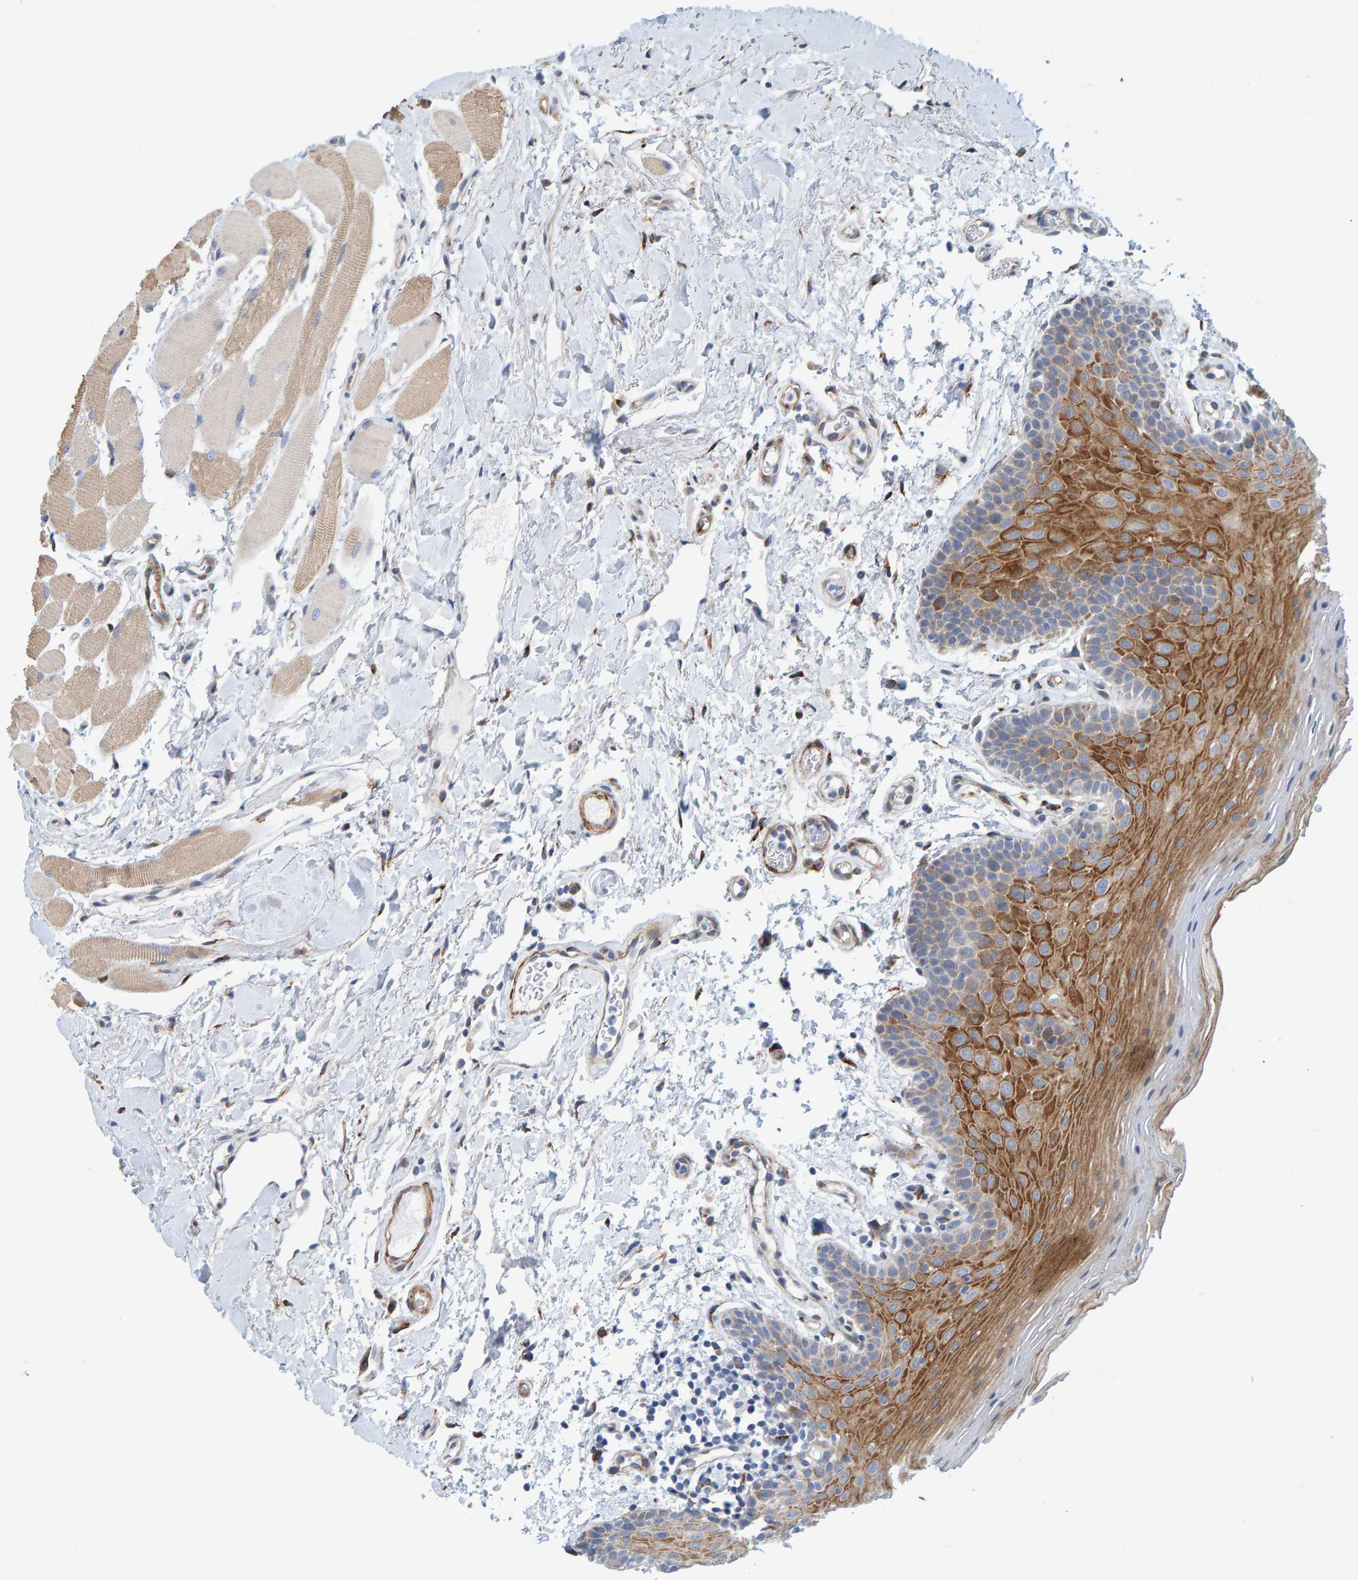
{"staining": {"intensity": "strong", "quantity": "25%-75%", "location": "cytoplasmic/membranous"}, "tissue": "oral mucosa", "cell_type": "Squamous epithelial cells", "image_type": "normal", "snomed": [{"axis": "morphology", "description": "Normal tissue, NOS"}, {"axis": "topography", "description": "Oral tissue"}], "caption": "A histopathology image of oral mucosa stained for a protein exhibits strong cytoplasmic/membranous brown staining in squamous epithelial cells.", "gene": "MMP16", "patient": {"sex": "male", "age": 62}}